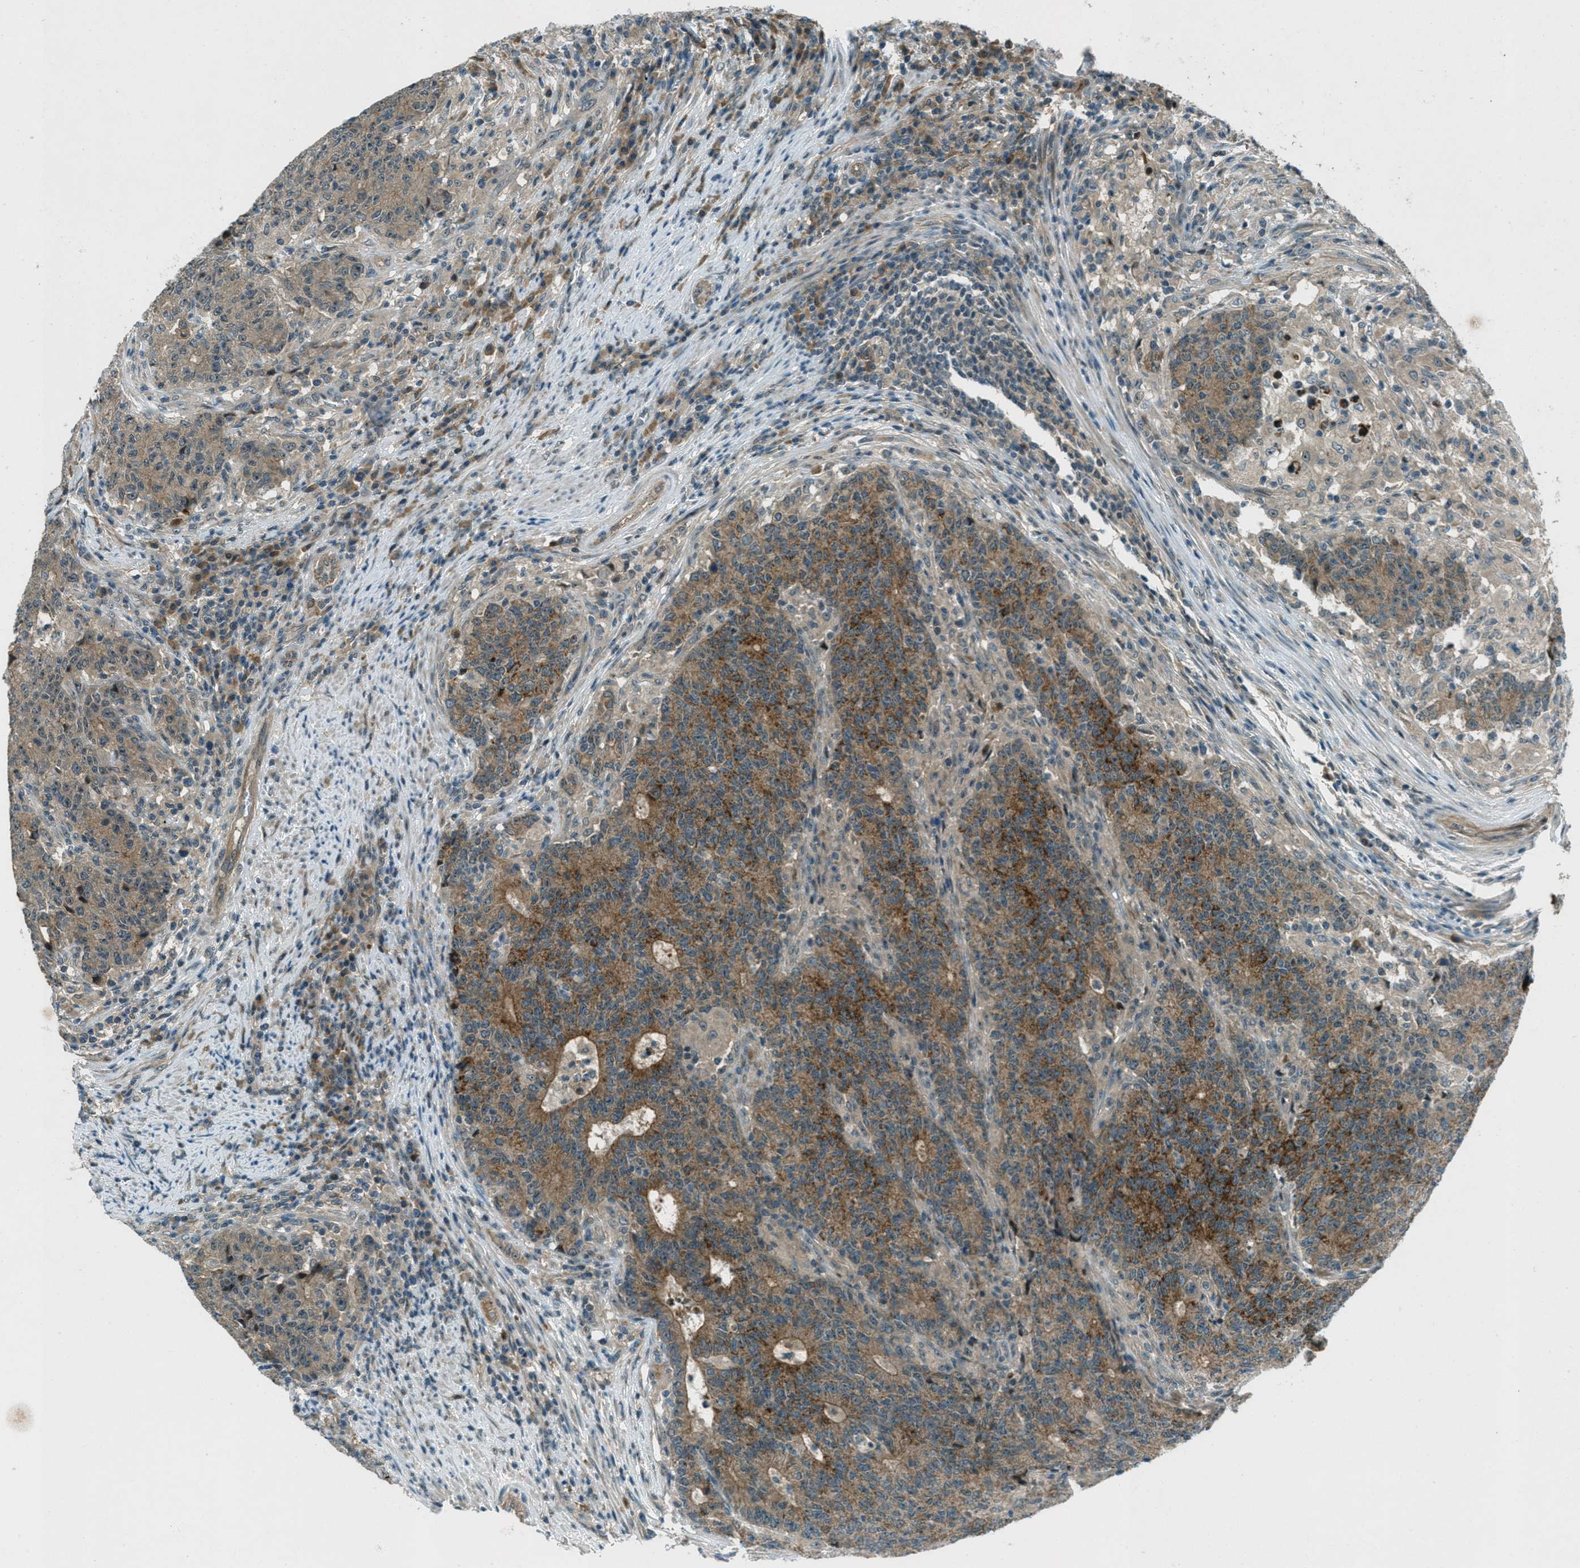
{"staining": {"intensity": "moderate", "quantity": ">75%", "location": "cytoplasmic/membranous"}, "tissue": "colorectal cancer", "cell_type": "Tumor cells", "image_type": "cancer", "snomed": [{"axis": "morphology", "description": "Normal tissue, NOS"}, {"axis": "morphology", "description": "Adenocarcinoma, NOS"}, {"axis": "topography", "description": "Colon"}], "caption": "An immunohistochemistry histopathology image of tumor tissue is shown. Protein staining in brown highlights moderate cytoplasmic/membranous positivity in colorectal adenocarcinoma within tumor cells.", "gene": "STK11", "patient": {"sex": "female", "age": 75}}